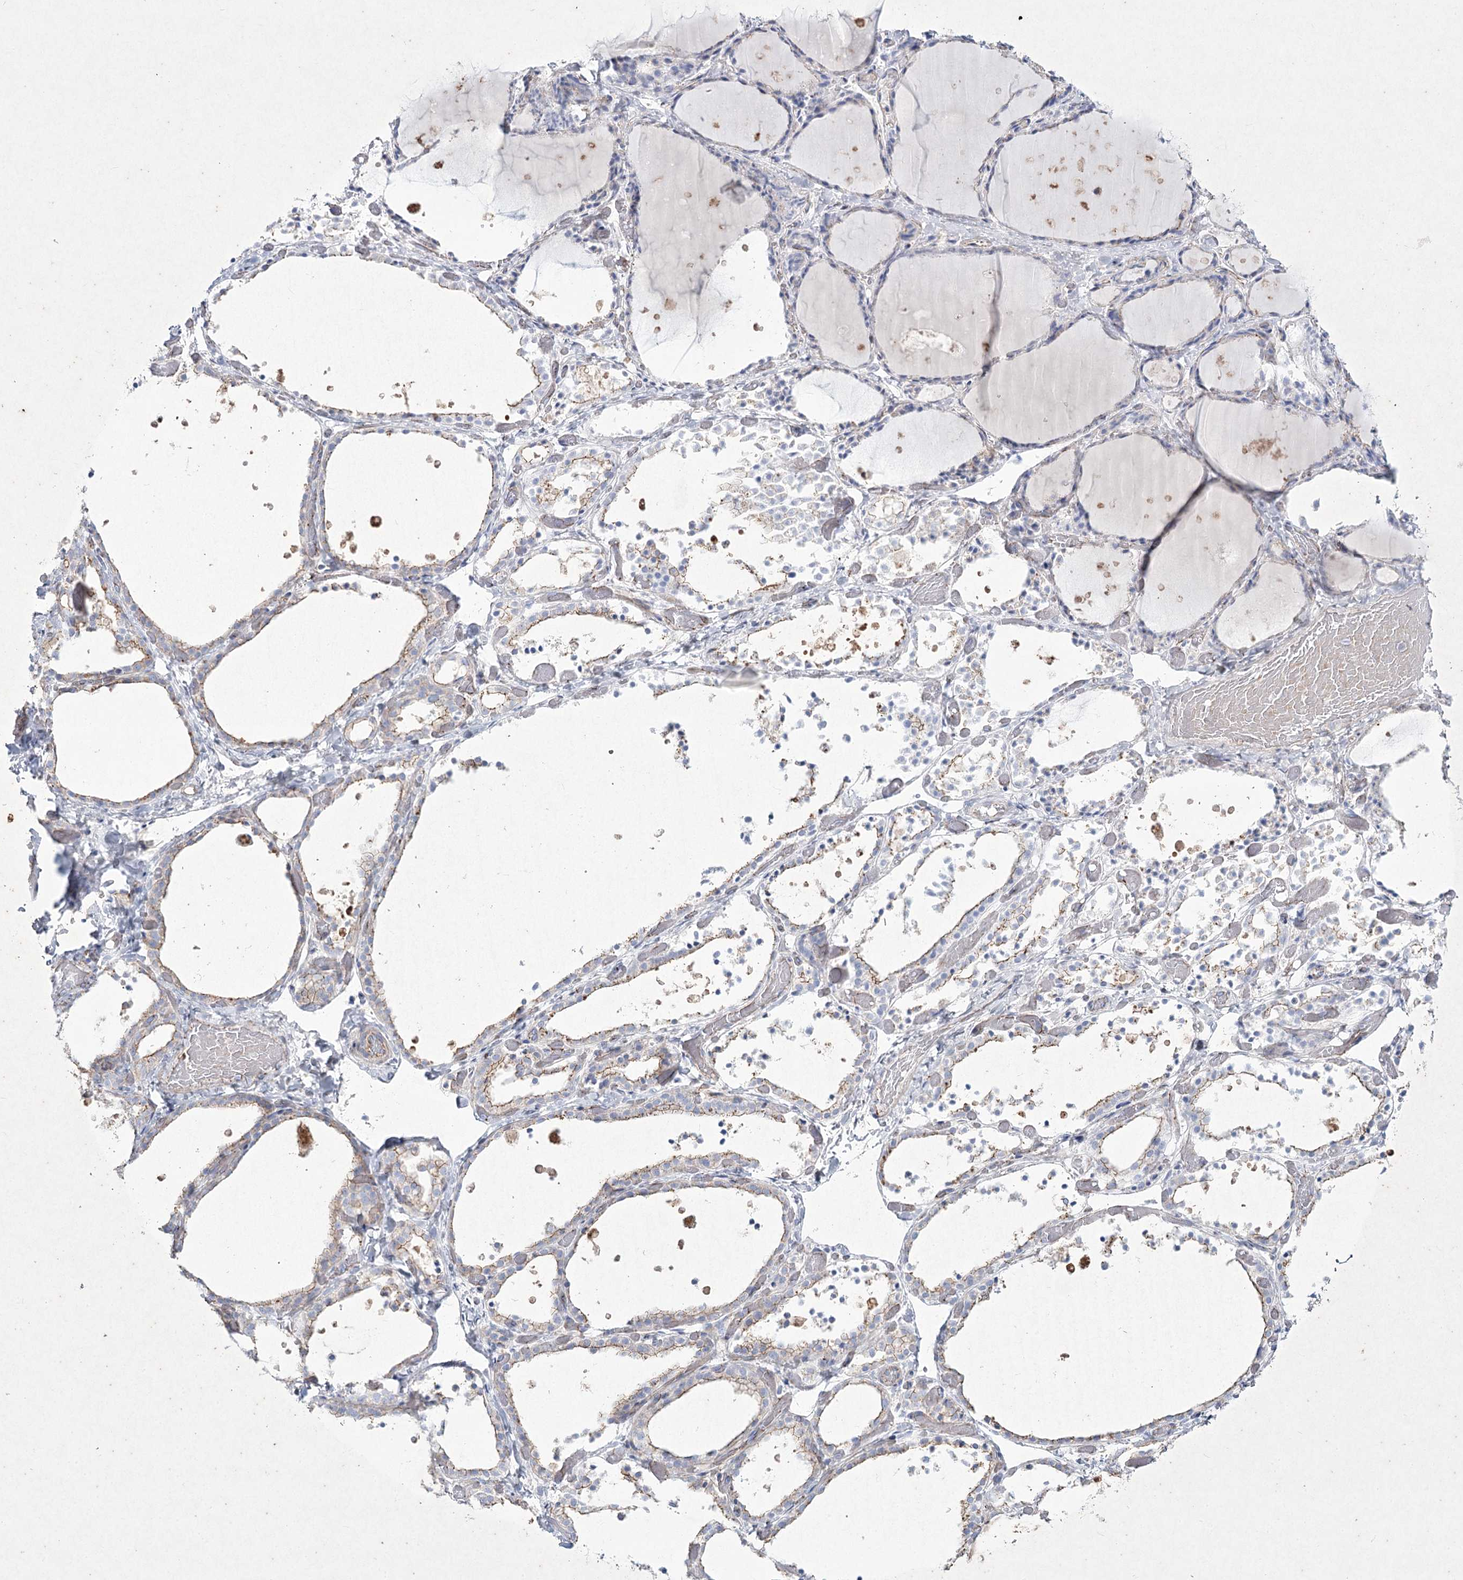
{"staining": {"intensity": "weak", "quantity": ">75%", "location": "cytoplasmic/membranous"}, "tissue": "thyroid gland", "cell_type": "Glandular cells", "image_type": "normal", "snomed": [{"axis": "morphology", "description": "Normal tissue, NOS"}, {"axis": "topography", "description": "Thyroid gland"}], "caption": "Weak cytoplasmic/membranous expression is appreciated in about >75% of glandular cells in normal thyroid gland.", "gene": "LDLRAD3", "patient": {"sex": "female", "age": 44}}